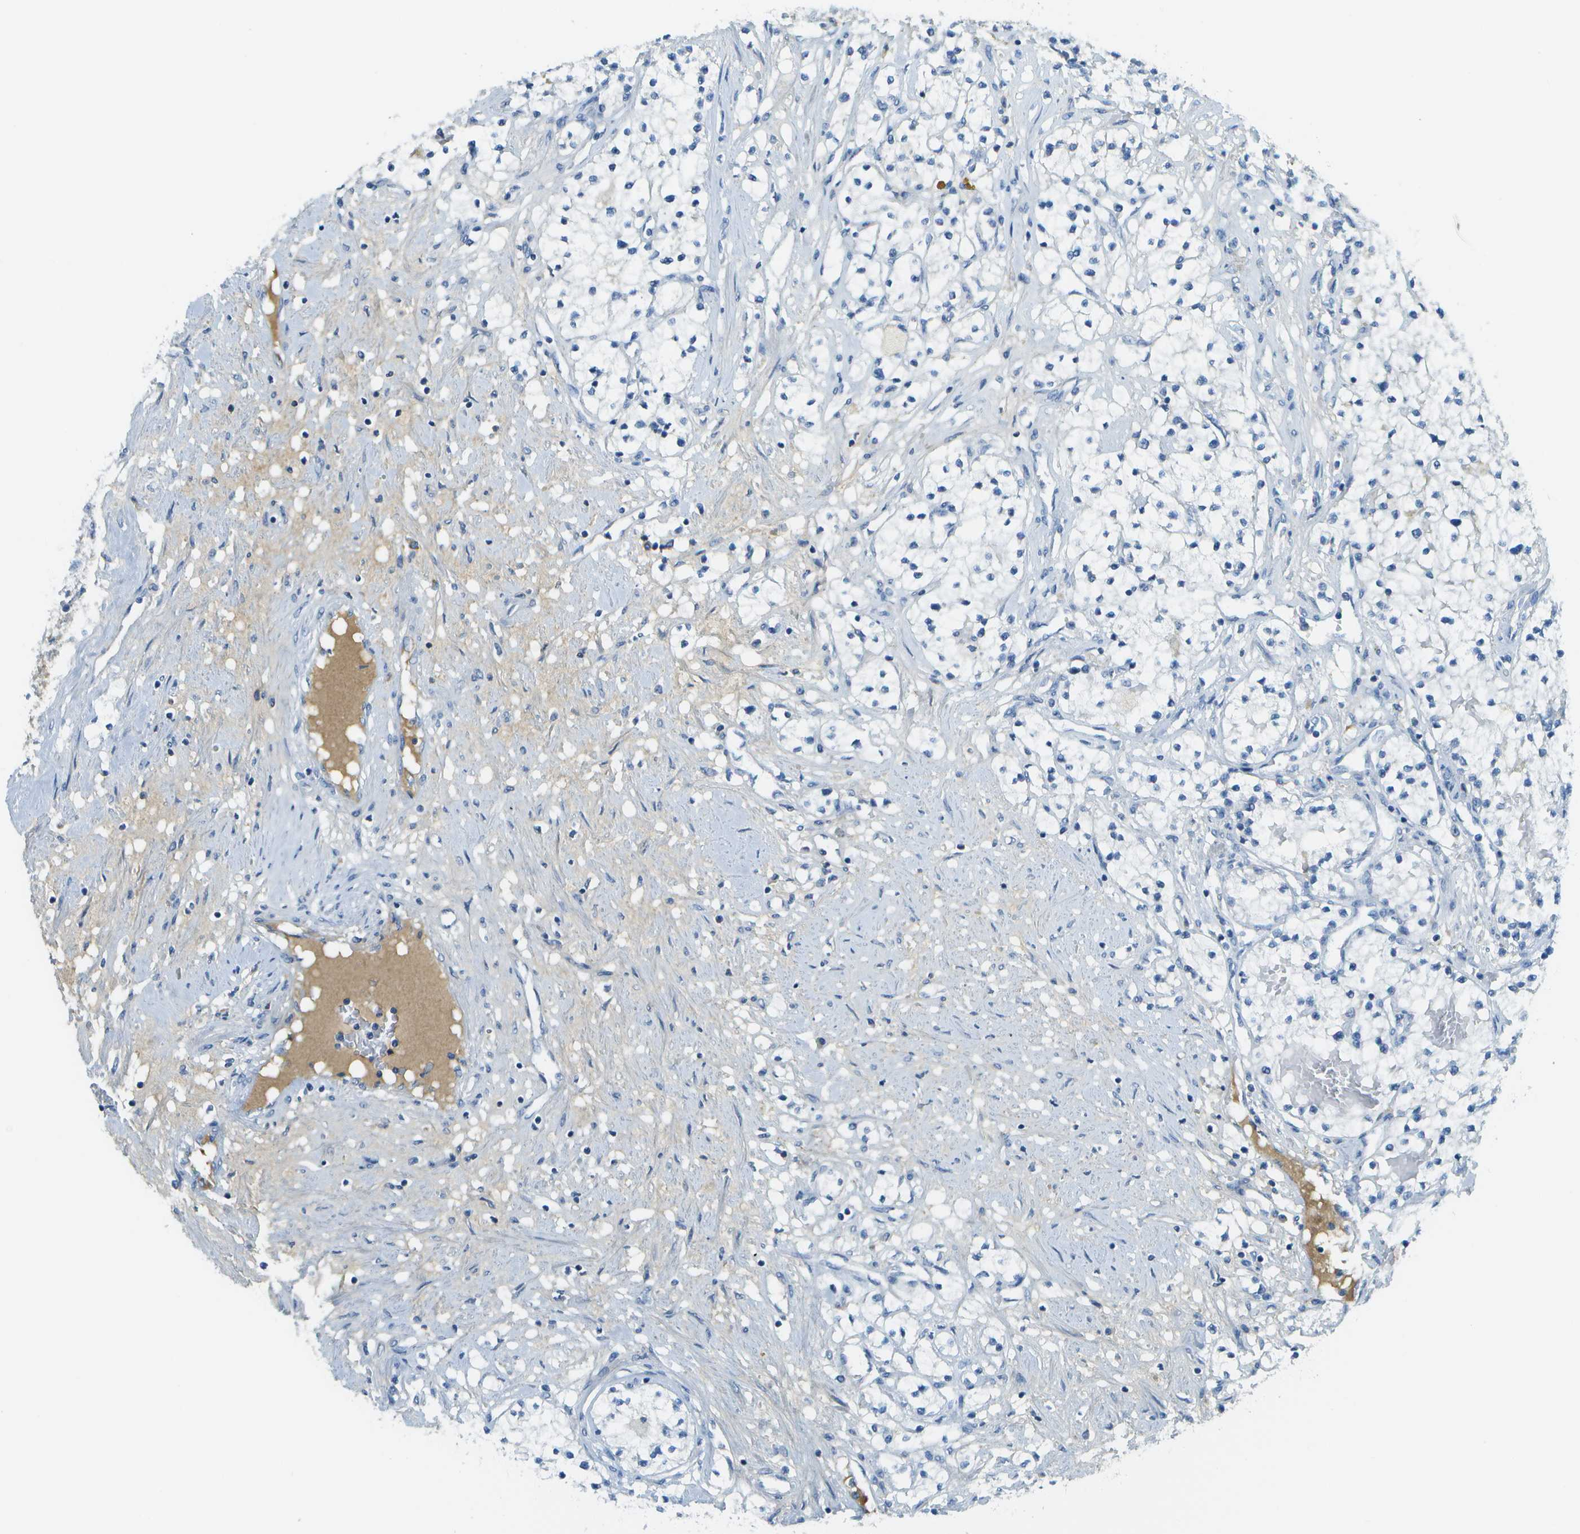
{"staining": {"intensity": "negative", "quantity": "none", "location": "none"}, "tissue": "renal cancer", "cell_type": "Tumor cells", "image_type": "cancer", "snomed": [{"axis": "morphology", "description": "Adenocarcinoma, NOS"}, {"axis": "topography", "description": "Kidney"}], "caption": "DAB (3,3'-diaminobenzidine) immunohistochemical staining of adenocarcinoma (renal) displays no significant positivity in tumor cells.", "gene": "C1S", "patient": {"sex": "male", "age": 68}}